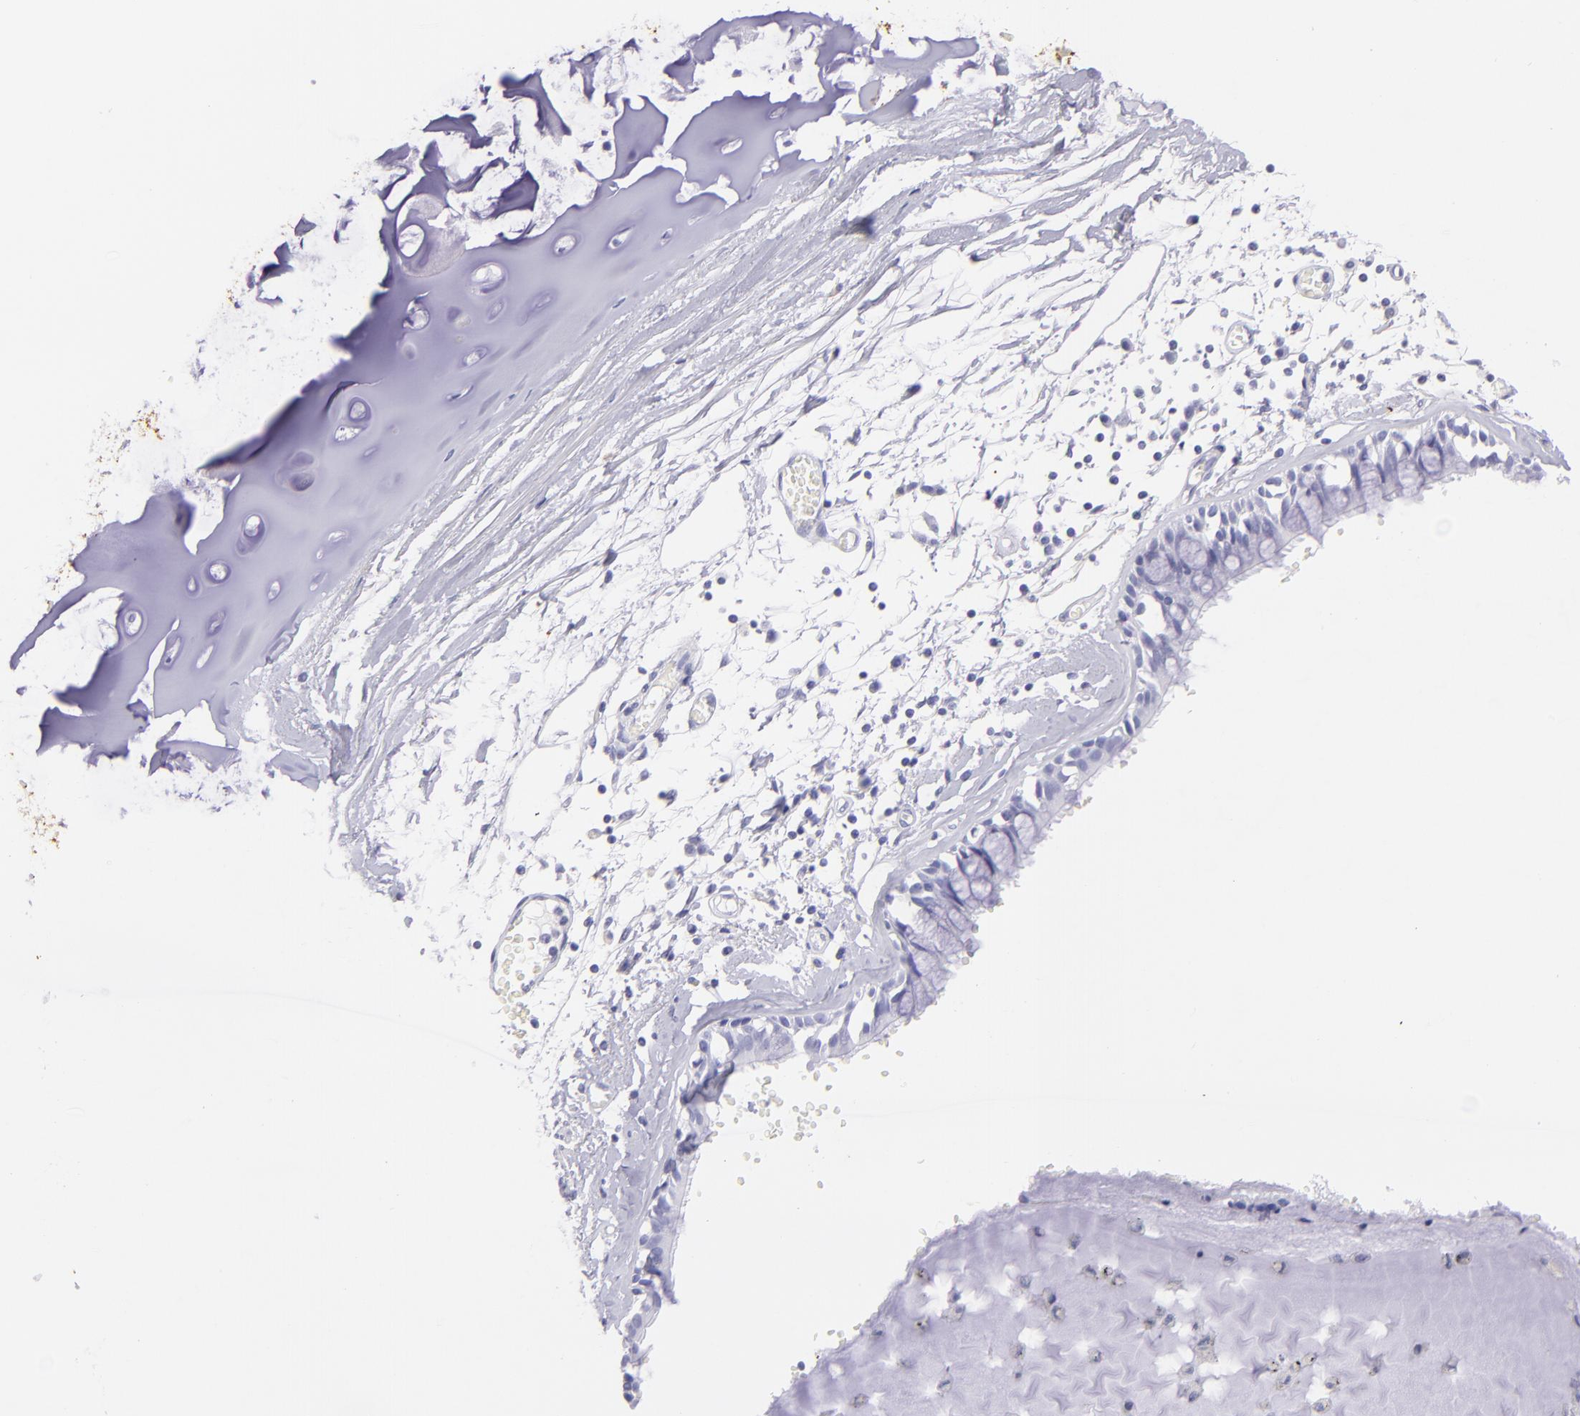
{"staining": {"intensity": "negative", "quantity": "none", "location": "none"}, "tissue": "adipose tissue", "cell_type": "Adipocytes", "image_type": "normal", "snomed": [{"axis": "morphology", "description": "Normal tissue, NOS"}, {"axis": "topography", "description": "Bronchus"}, {"axis": "topography", "description": "Lung"}], "caption": "Immunohistochemistry of benign adipose tissue exhibits no staining in adipocytes. (Immunohistochemistry (ihc), brightfield microscopy, high magnification).", "gene": "CNP", "patient": {"sex": "female", "age": 56}}